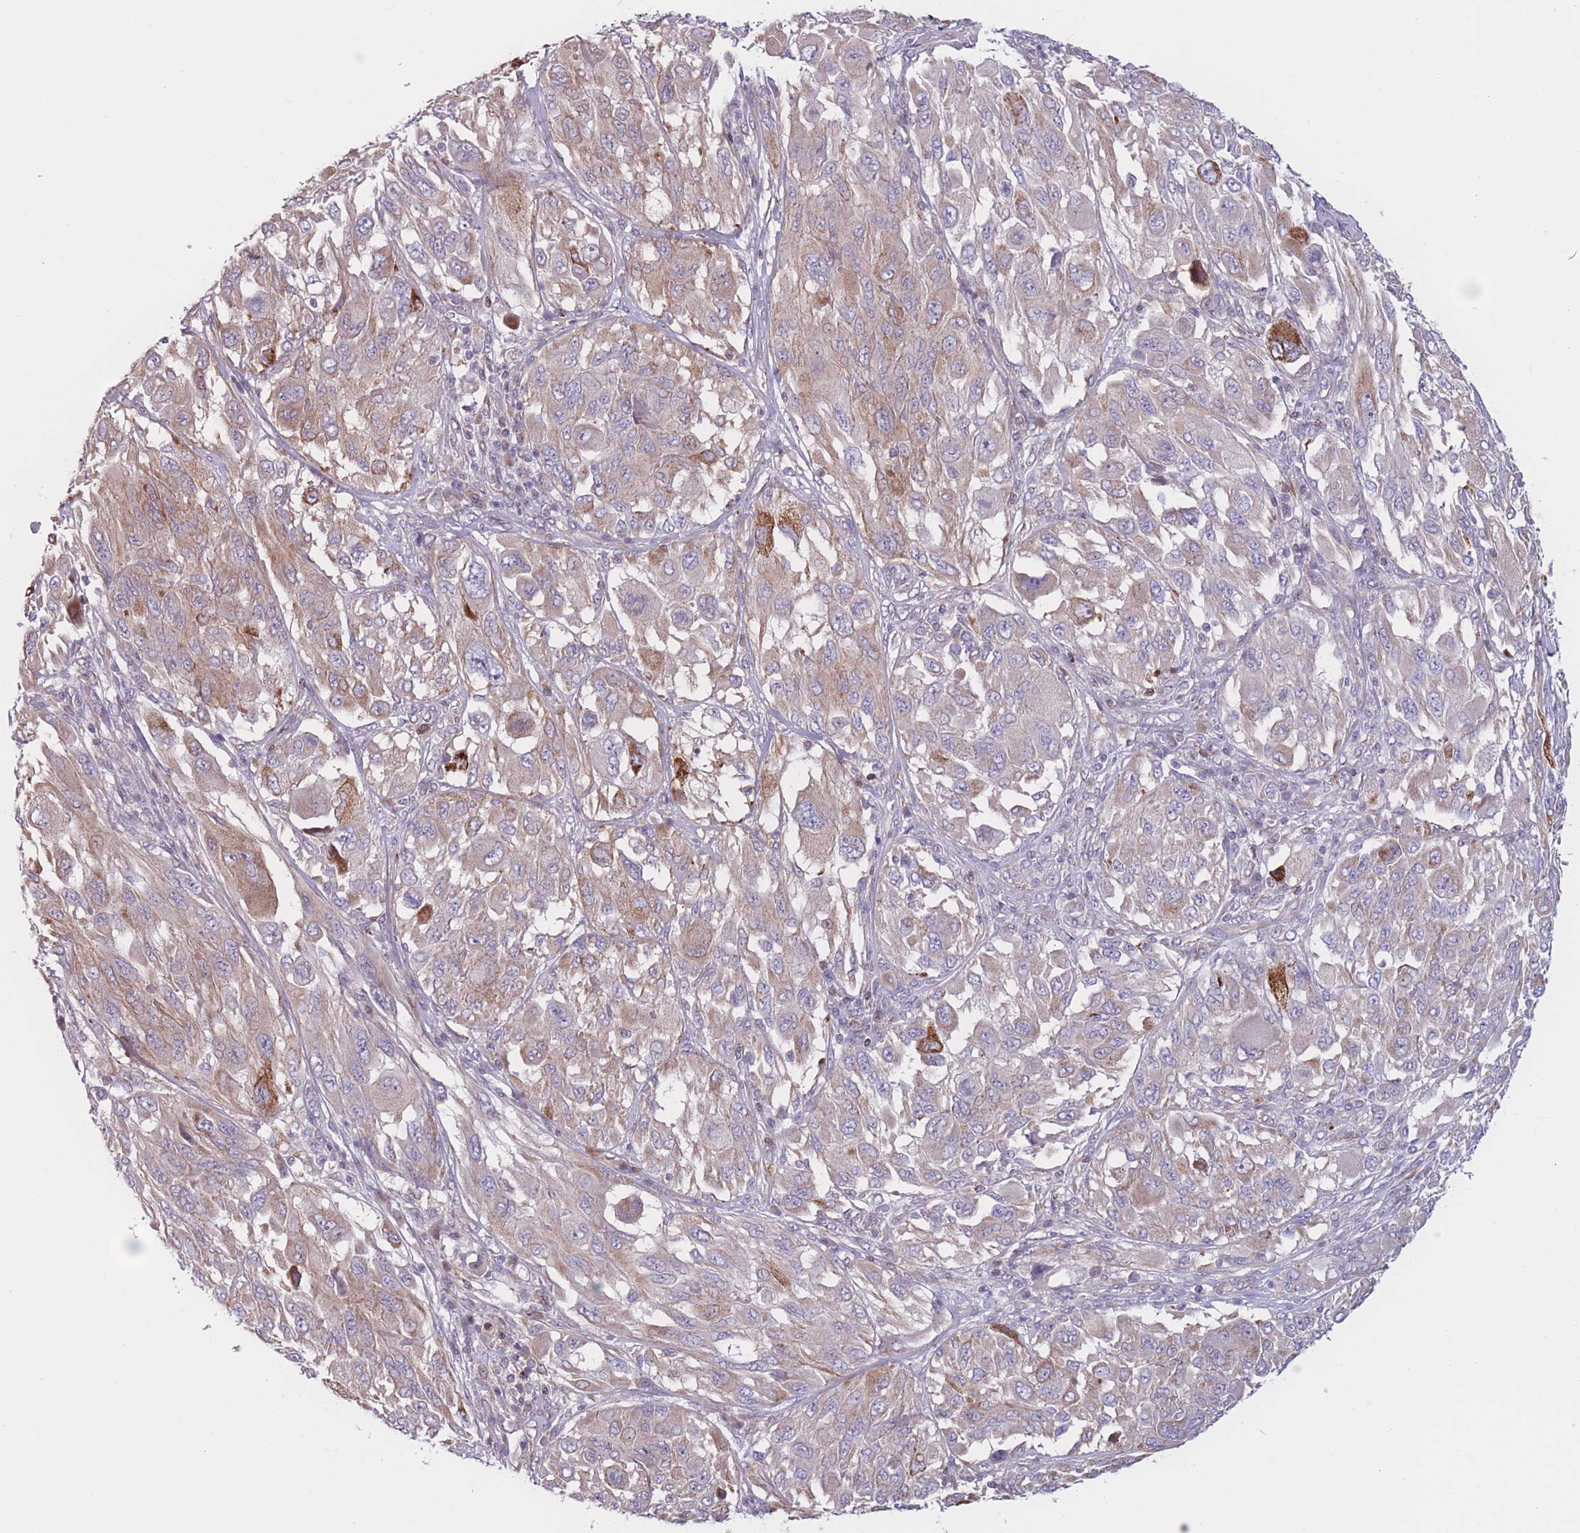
{"staining": {"intensity": "weak", "quantity": "<25%", "location": "cytoplasmic/membranous"}, "tissue": "melanoma", "cell_type": "Tumor cells", "image_type": "cancer", "snomed": [{"axis": "morphology", "description": "Malignant melanoma, NOS"}, {"axis": "topography", "description": "Skin"}], "caption": "The immunohistochemistry micrograph has no significant staining in tumor cells of malignant melanoma tissue. The staining is performed using DAB brown chromogen with nuclei counter-stained in using hematoxylin.", "gene": "PDE4A", "patient": {"sex": "female", "age": 91}}